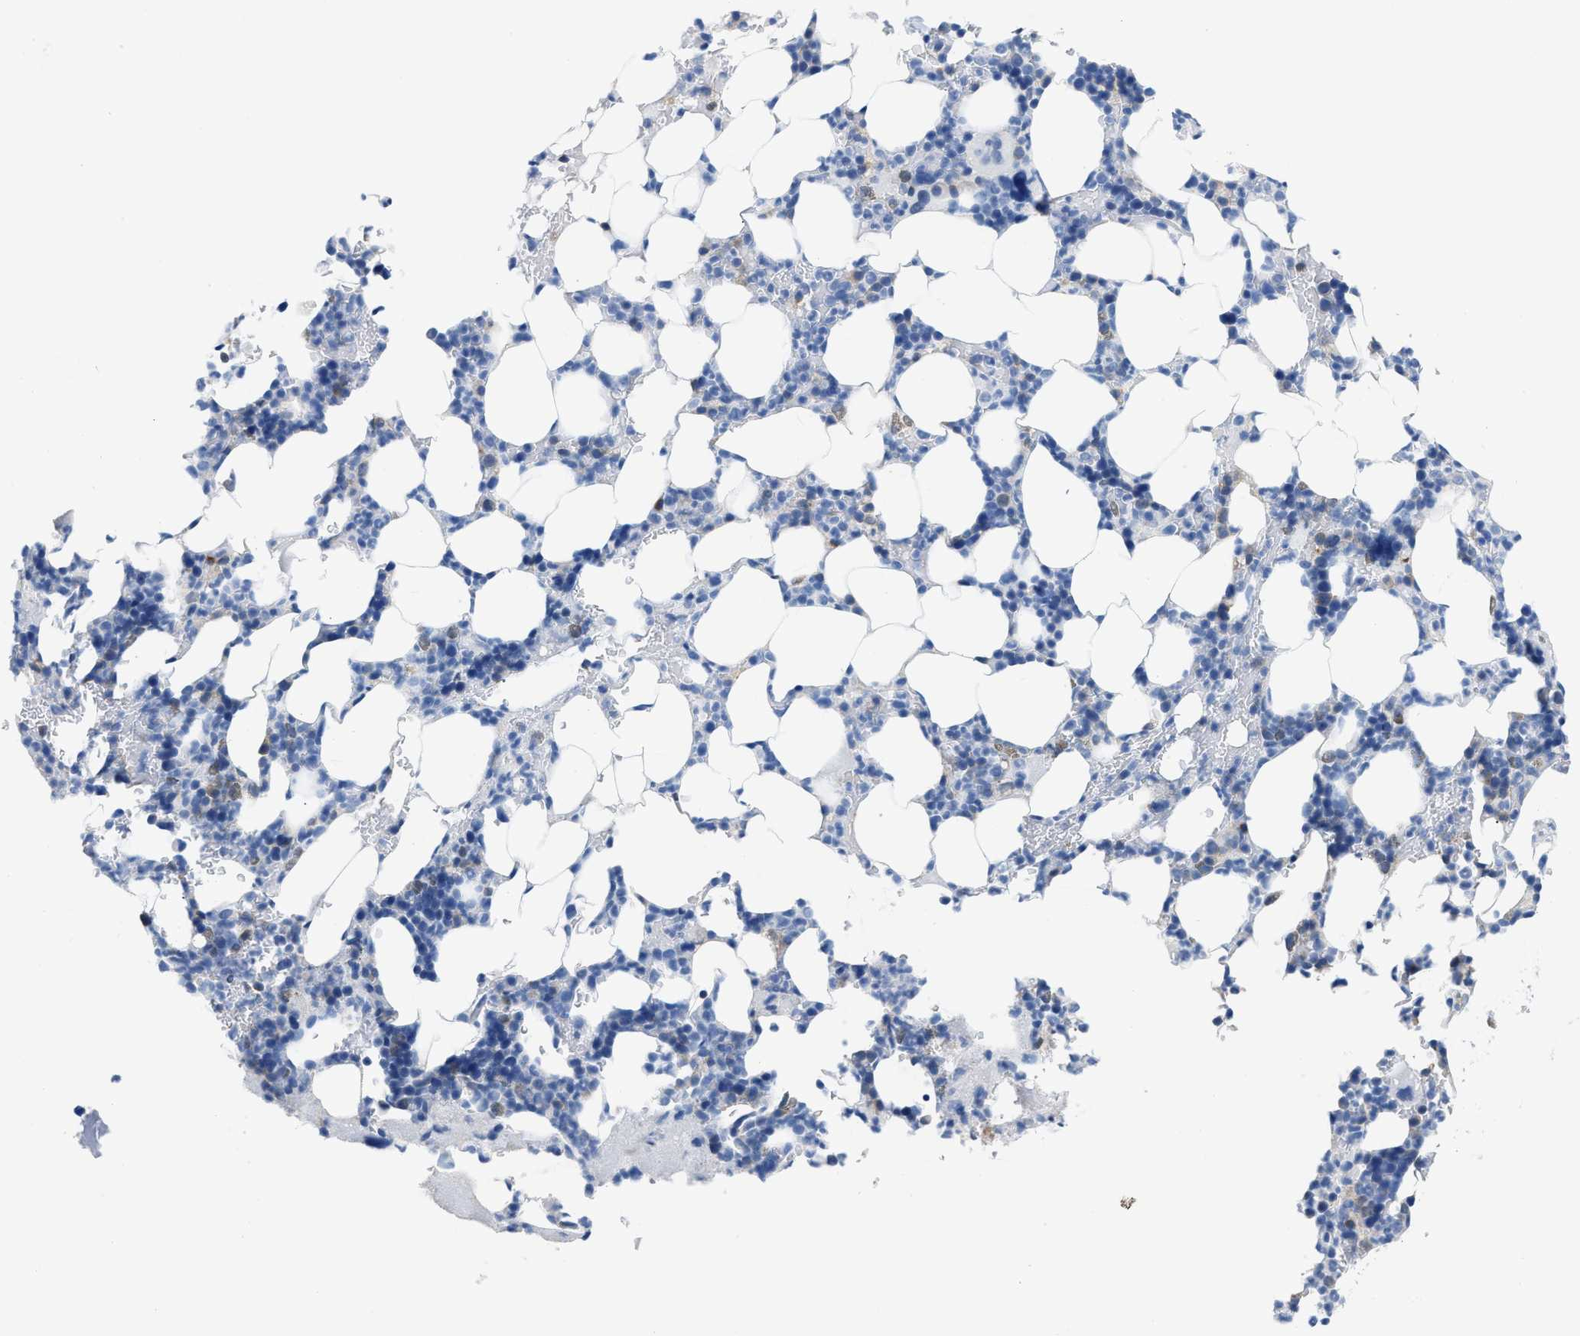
{"staining": {"intensity": "negative", "quantity": "none", "location": "none"}, "tissue": "bone marrow", "cell_type": "Hematopoietic cells", "image_type": "normal", "snomed": [{"axis": "morphology", "description": "Normal tissue, NOS"}, {"axis": "topography", "description": "Bone marrow"}], "caption": "Immunohistochemistry micrograph of benign bone marrow: human bone marrow stained with DAB (3,3'-diaminobenzidine) demonstrates no significant protein staining in hematopoietic cells. (Brightfield microscopy of DAB IHC at high magnification).", "gene": "NFATC2", "patient": {"sex": "female", "age": 81}}